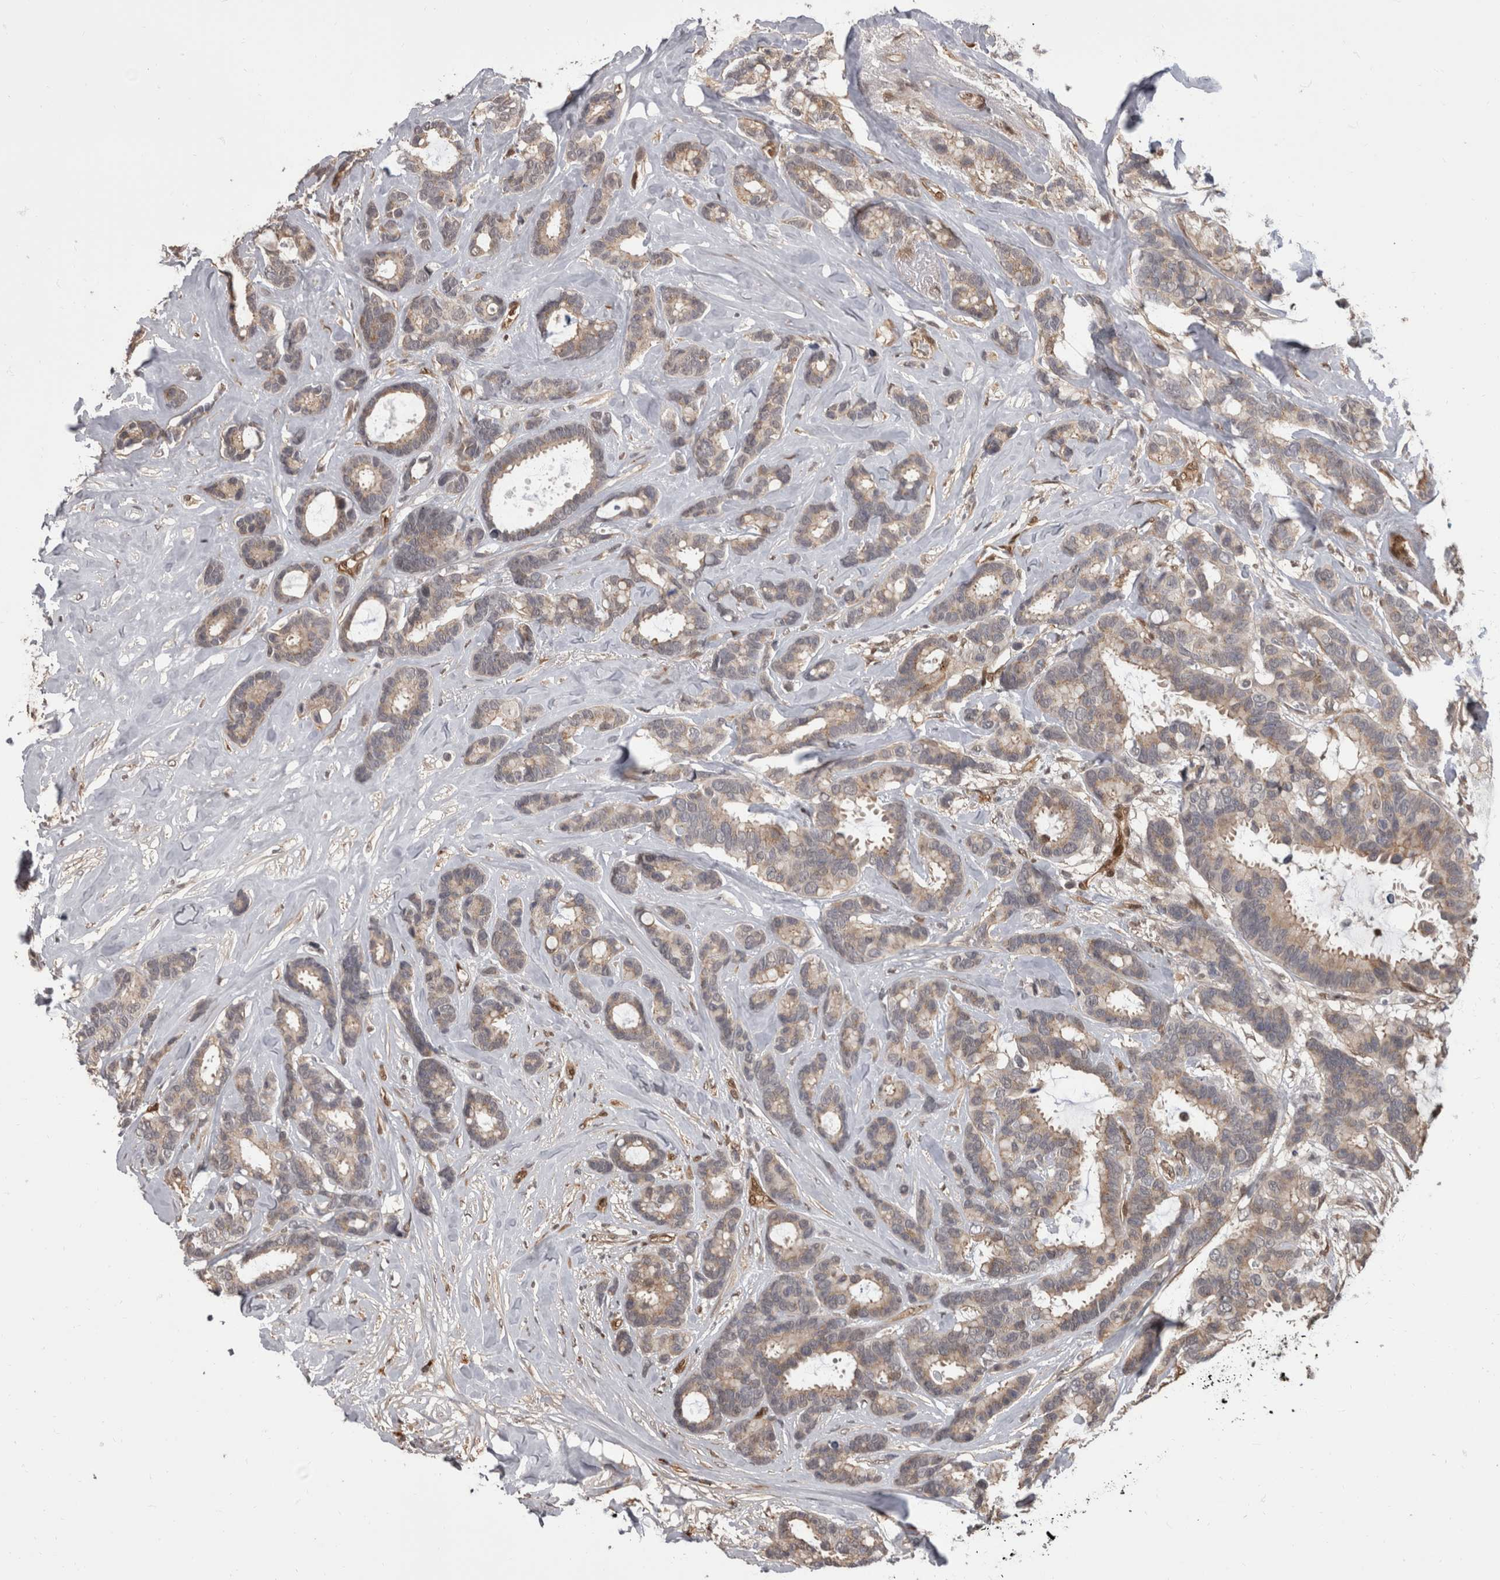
{"staining": {"intensity": "weak", "quantity": "25%-75%", "location": "cytoplasmic/membranous"}, "tissue": "breast cancer", "cell_type": "Tumor cells", "image_type": "cancer", "snomed": [{"axis": "morphology", "description": "Duct carcinoma"}, {"axis": "topography", "description": "Breast"}], "caption": "Immunohistochemical staining of human breast cancer displays low levels of weak cytoplasmic/membranous protein expression in about 25%-75% of tumor cells.", "gene": "AKT3", "patient": {"sex": "female", "age": 87}}